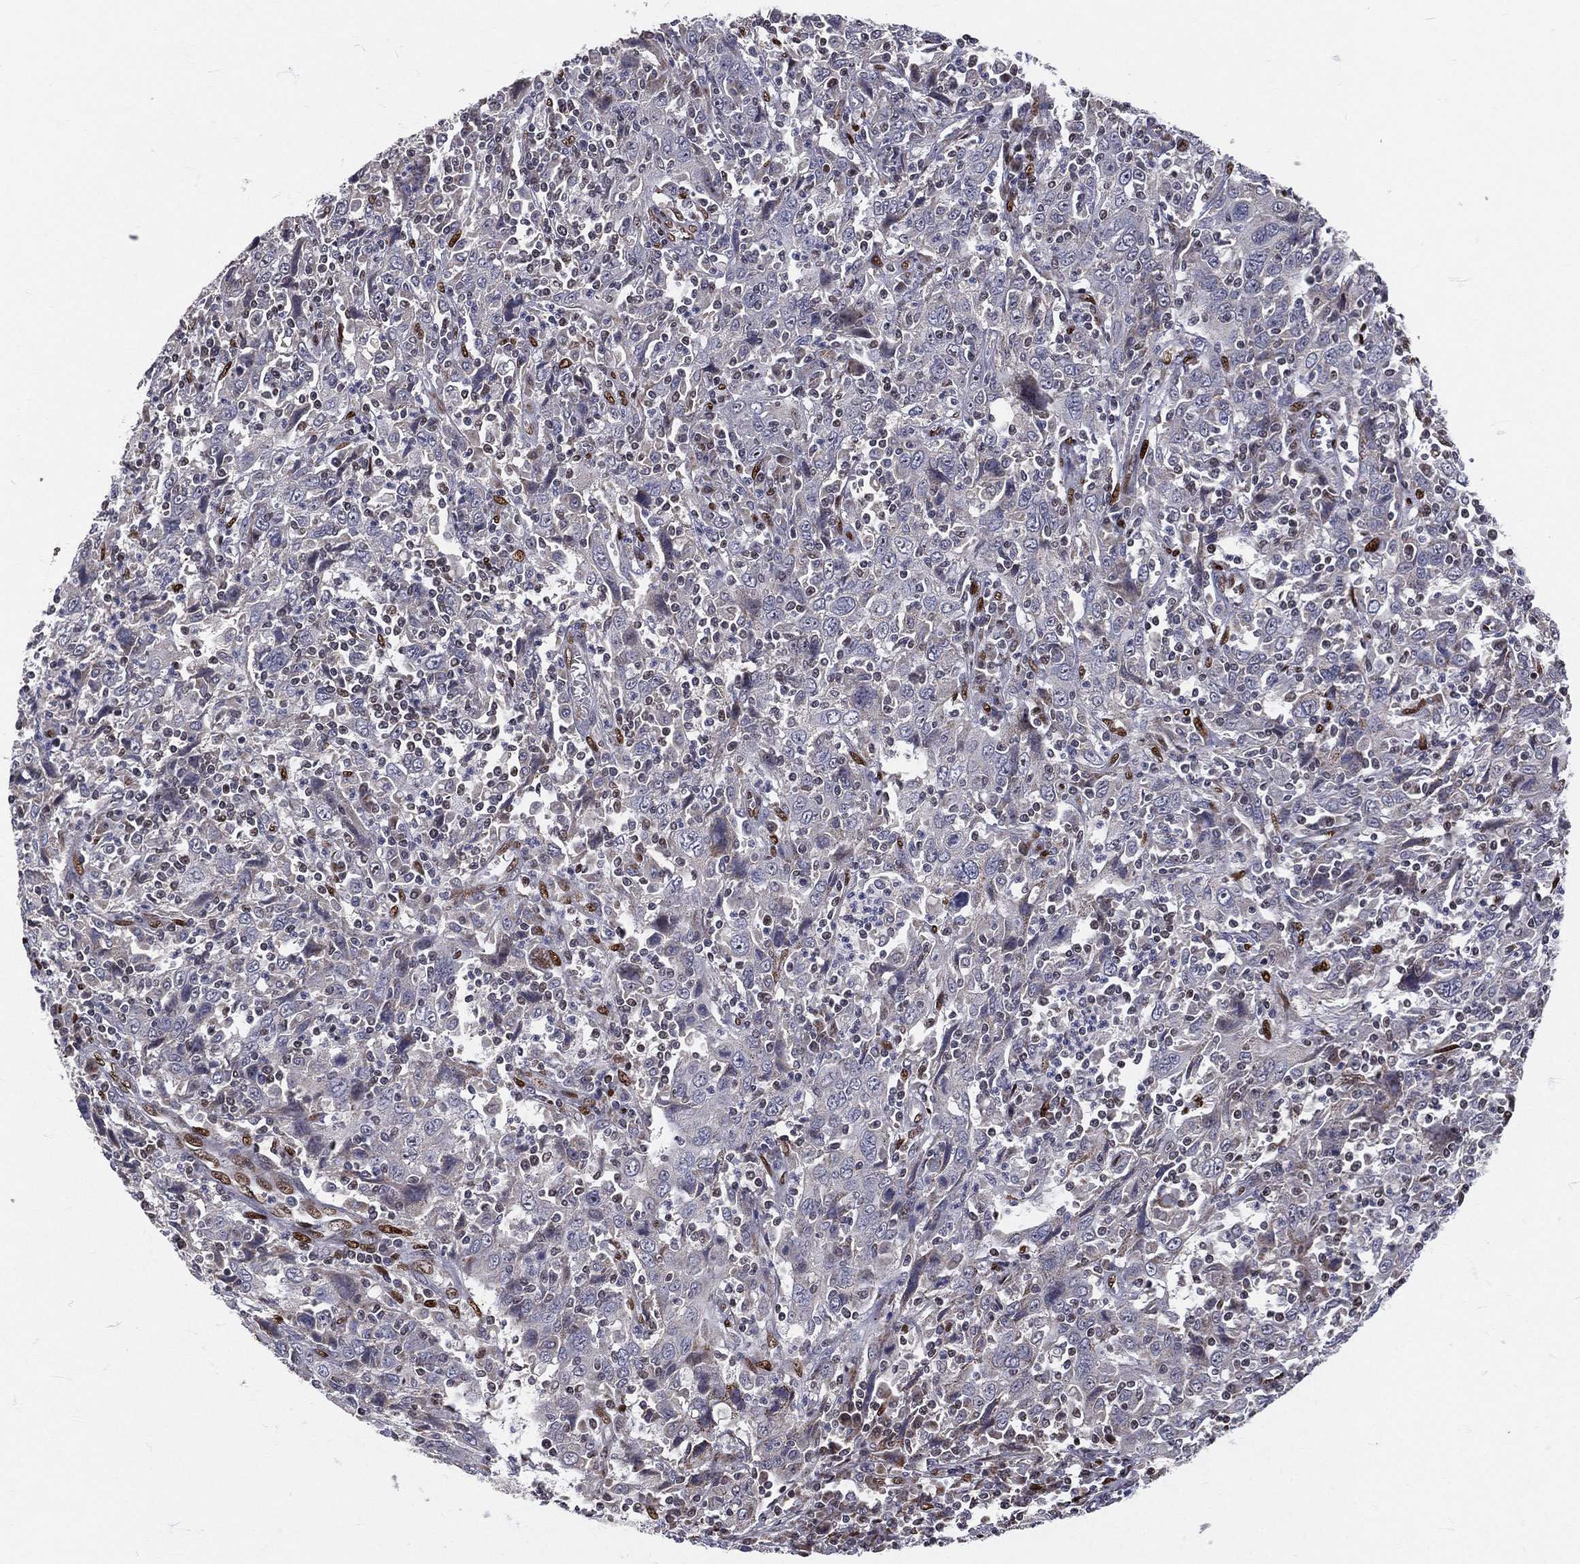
{"staining": {"intensity": "negative", "quantity": "none", "location": "none"}, "tissue": "cervical cancer", "cell_type": "Tumor cells", "image_type": "cancer", "snomed": [{"axis": "morphology", "description": "Squamous cell carcinoma, NOS"}, {"axis": "topography", "description": "Cervix"}], "caption": "This is an immunohistochemistry (IHC) image of squamous cell carcinoma (cervical). There is no expression in tumor cells.", "gene": "ZEB1", "patient": {"sex": "female", "age": 46}}